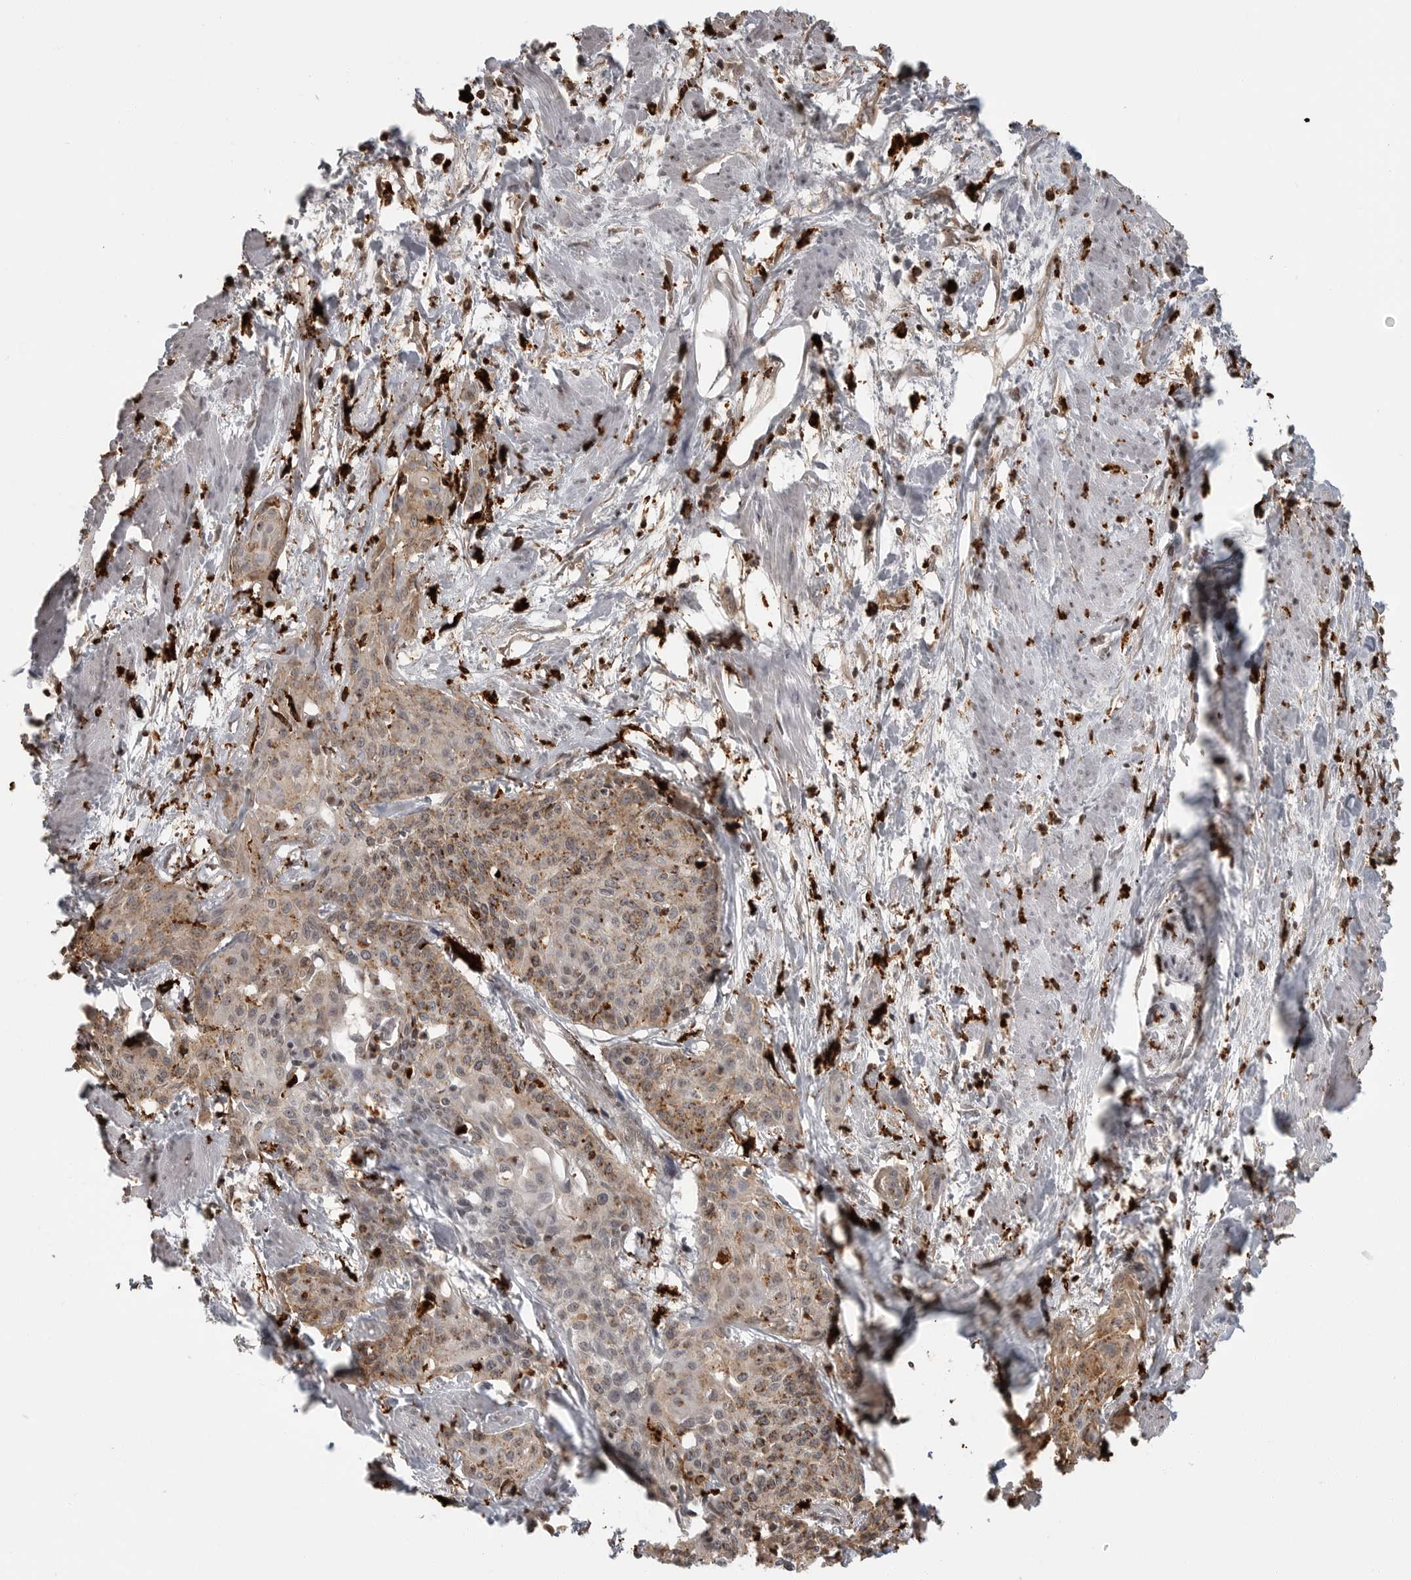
{"staining": {"intensity": "moderate", "quantity": "25%-75%", "location": "cytoplasmic/membranous"}, "tissue": "cervical cancer", "cell_type": "Tumor cells", "image_type": "cancer", "snomed": [{"axis": "morphology", "description": "Squamous cell carcinoma, NOS"}, {"axis": "topography", "description": "Cervix"}], "caption": "Immunohistochemistry micrograph of human cervical squamous cell carcinoma stained for a protein (brown), which reveals medium levels of moderate cytoplasmic/membranous staining in about 25%-75% of tumor cells.", "gene": "IFI30", "patient": {"sex": "female", "age": 57}}